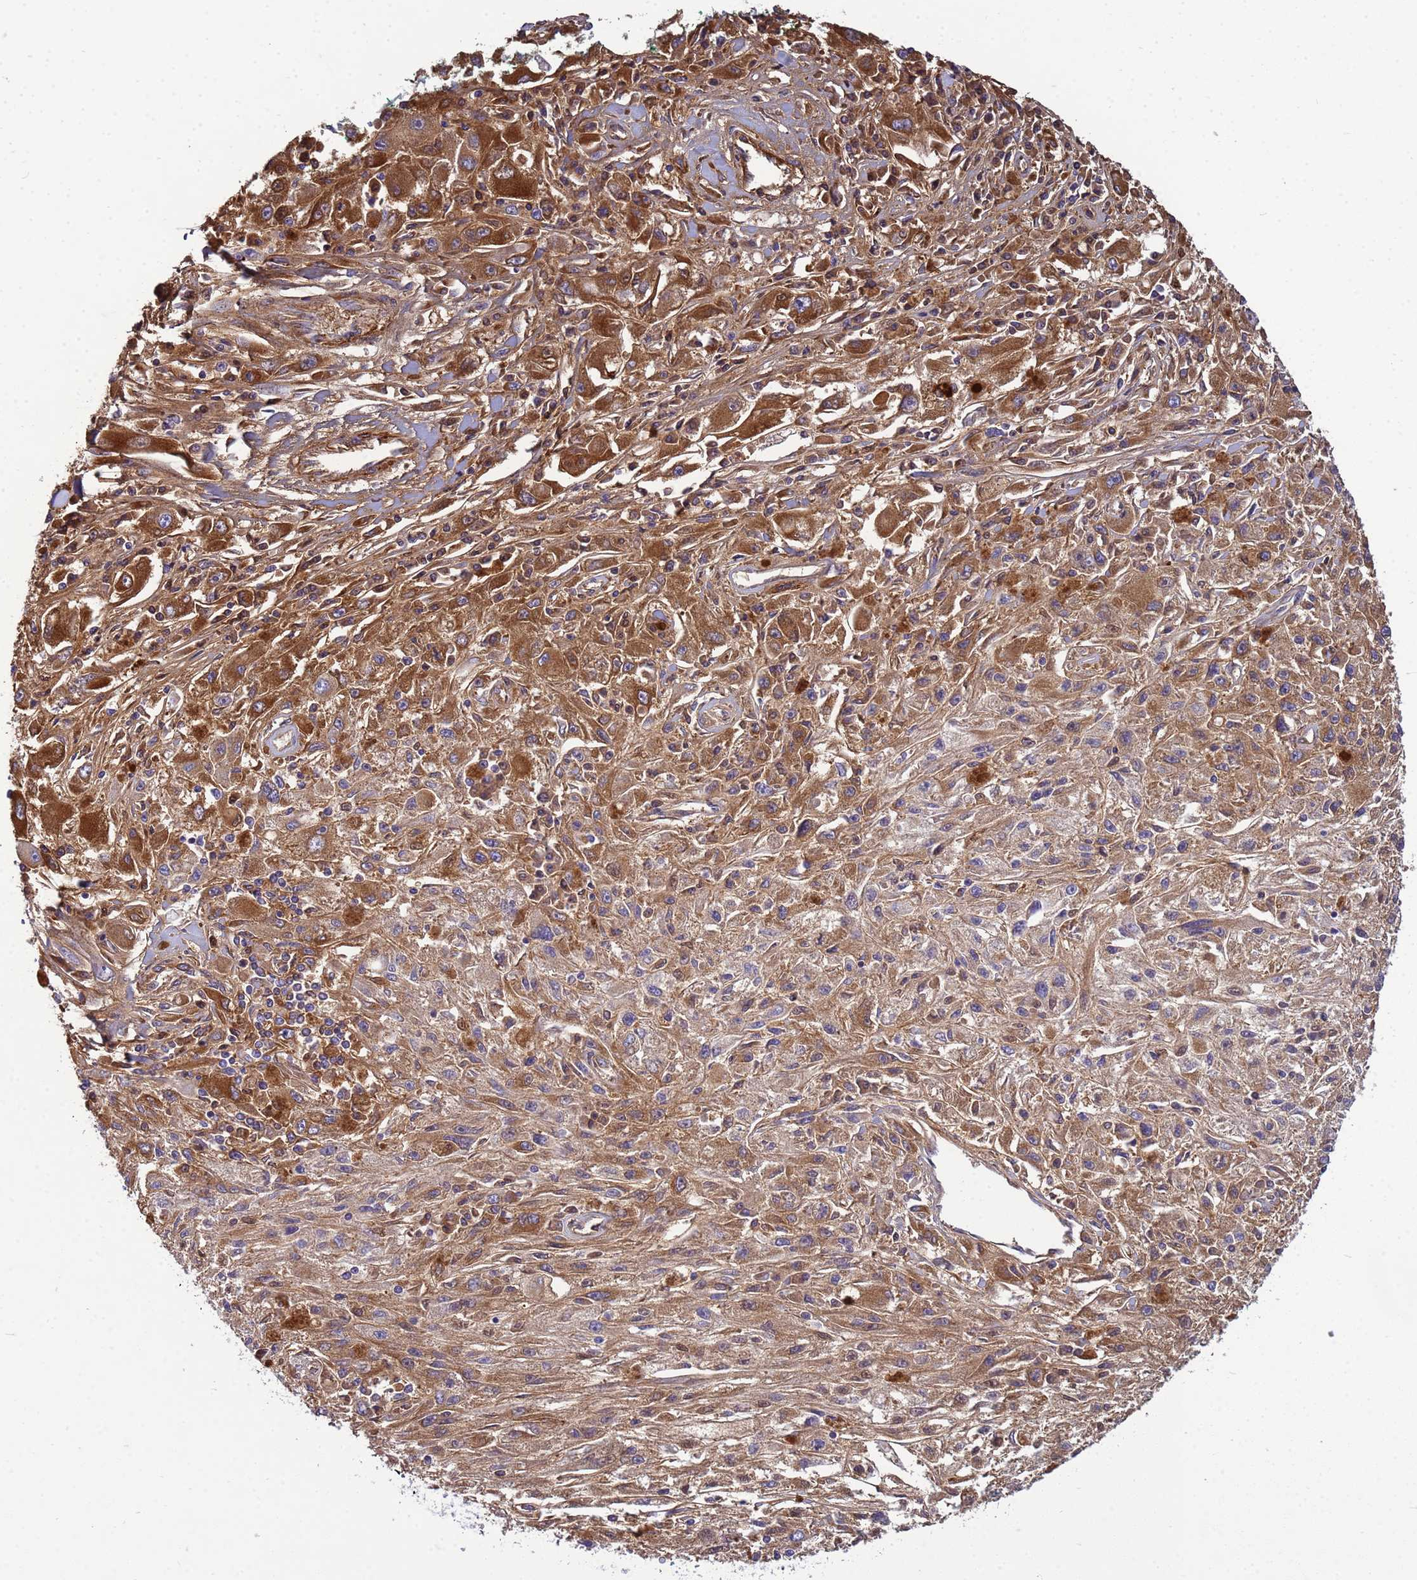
{"staining": {"intensity": "moderate", "quantity": ">75%", "location": "cytoplasmic/membranous"}, "tissue": "melanoma", "cell_type": "Tumor cells", "image_type": "cancer", "snomed": [{"axis": "morphology", "description": "Malignant melanoma, Metastatic site"}, {"axis": "topography", "description": "Skin"}], "caption": "The immunohistochemical stain highlights moderate cytoplasmic/membranous expression in tumor cells of malignant melanoma (metastatic site) tissue. (brown staining indicates protein expression, while blue staining denotes nuclei).", "gene": "P2RX7", "patient": {"sex": "male", "age": 53}}